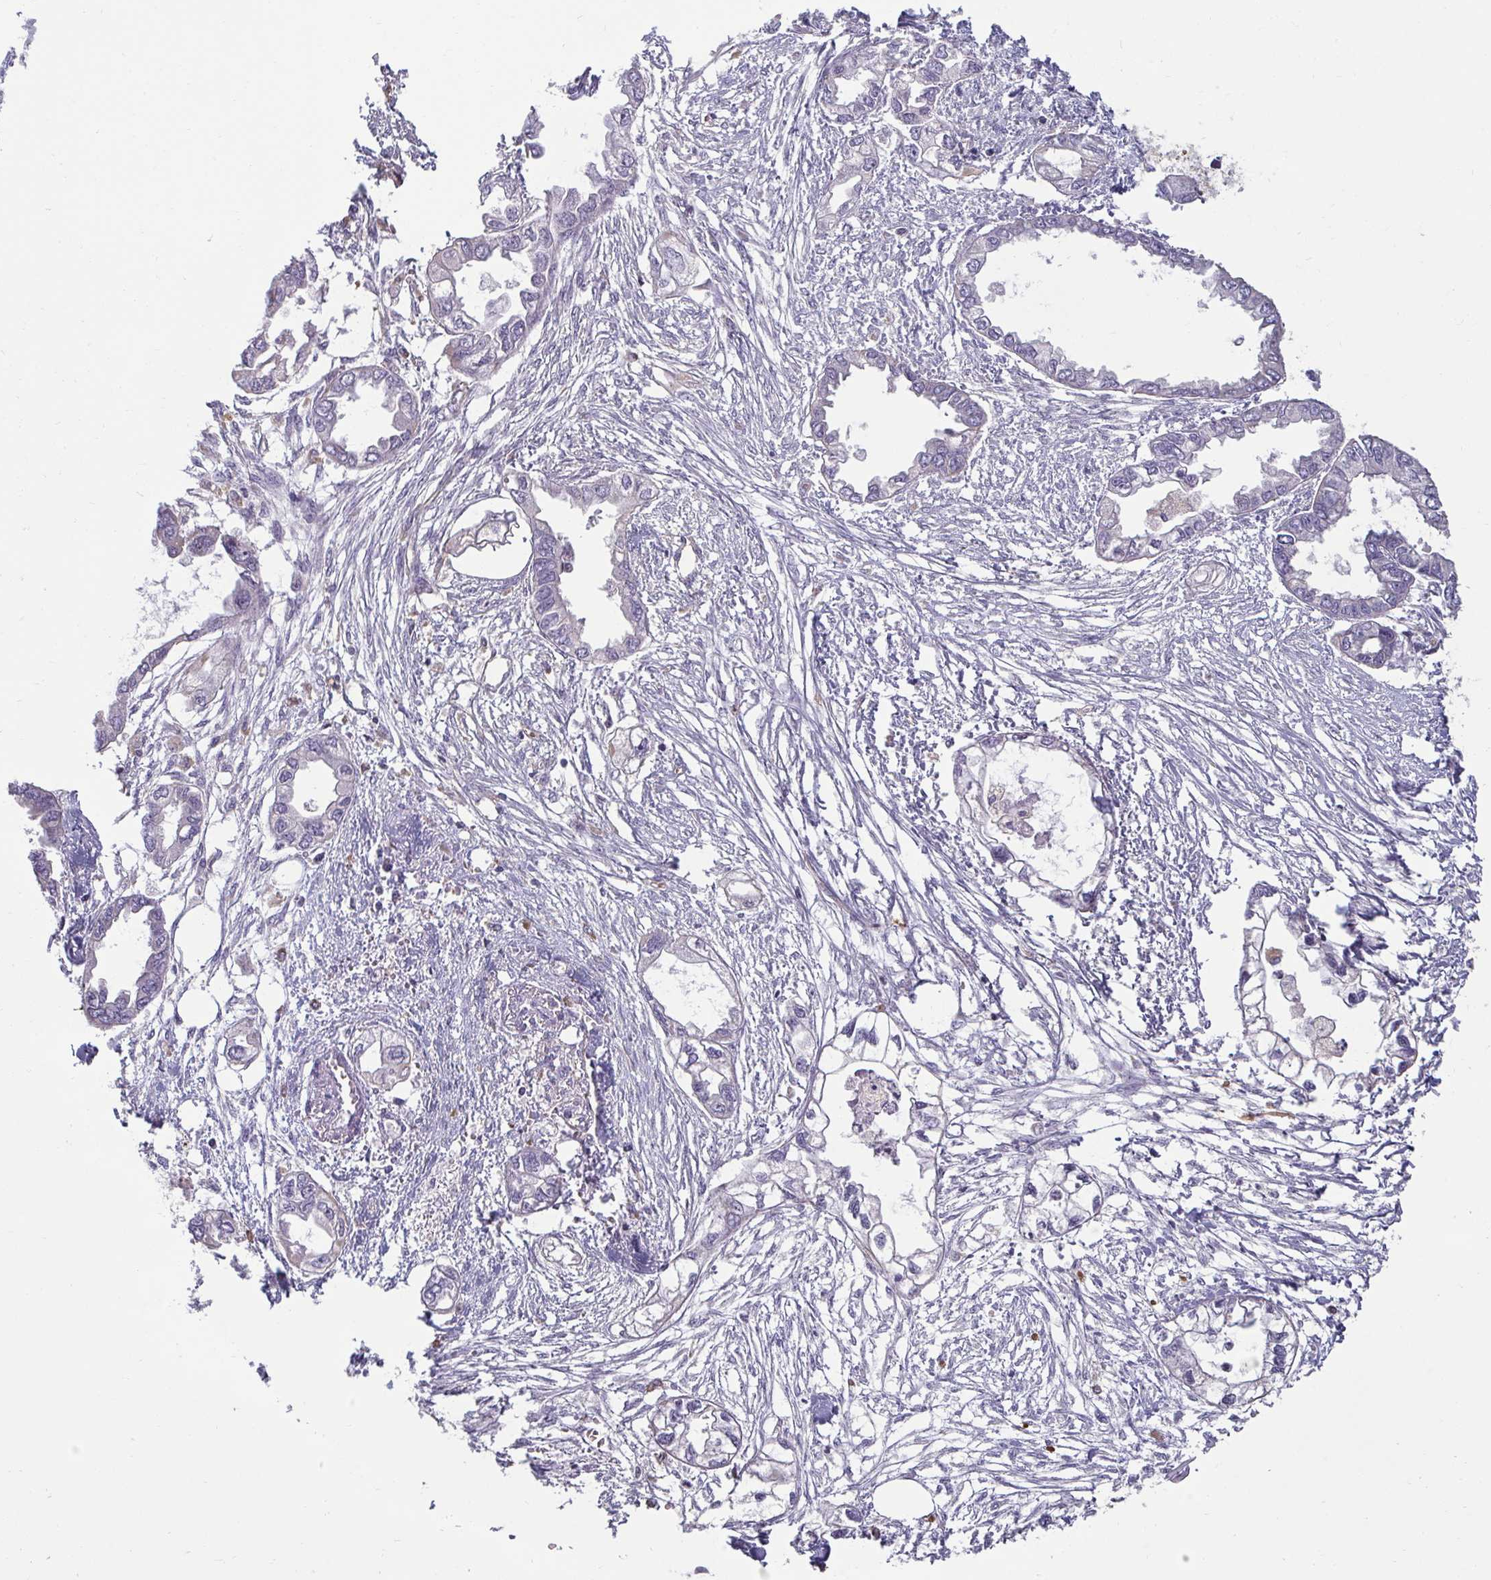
{"staining": {"intensity": "negative", "quantity": "none", "location": "none"}, "tissue": "endometrial cancer", "cell_type": "Tumor cells", "image_type": "cancer", "snomed": [{"axis": "morphology", "description": "Adenocarcinoma, NOS"}, {"axis": "morphology", "description": "Adenocarcinoma, metastatic, NOS"}, {"axis": "topography", "description": "Adipose tissue"}, {"axis": "topography", "description": "Endometrium"}], "caption": "Immunohistochemistry photomicrograph of neoplastic tissue: human endometrial adenocarcinoma stained with DAB shows no significant protein staining in tumor cells. (DAB immunohistochemistry (IHC) visualized using brightfield microscopy, high magnification).", "gene": "PDE2A", "patient": {"sex": "female", "age": 67}}